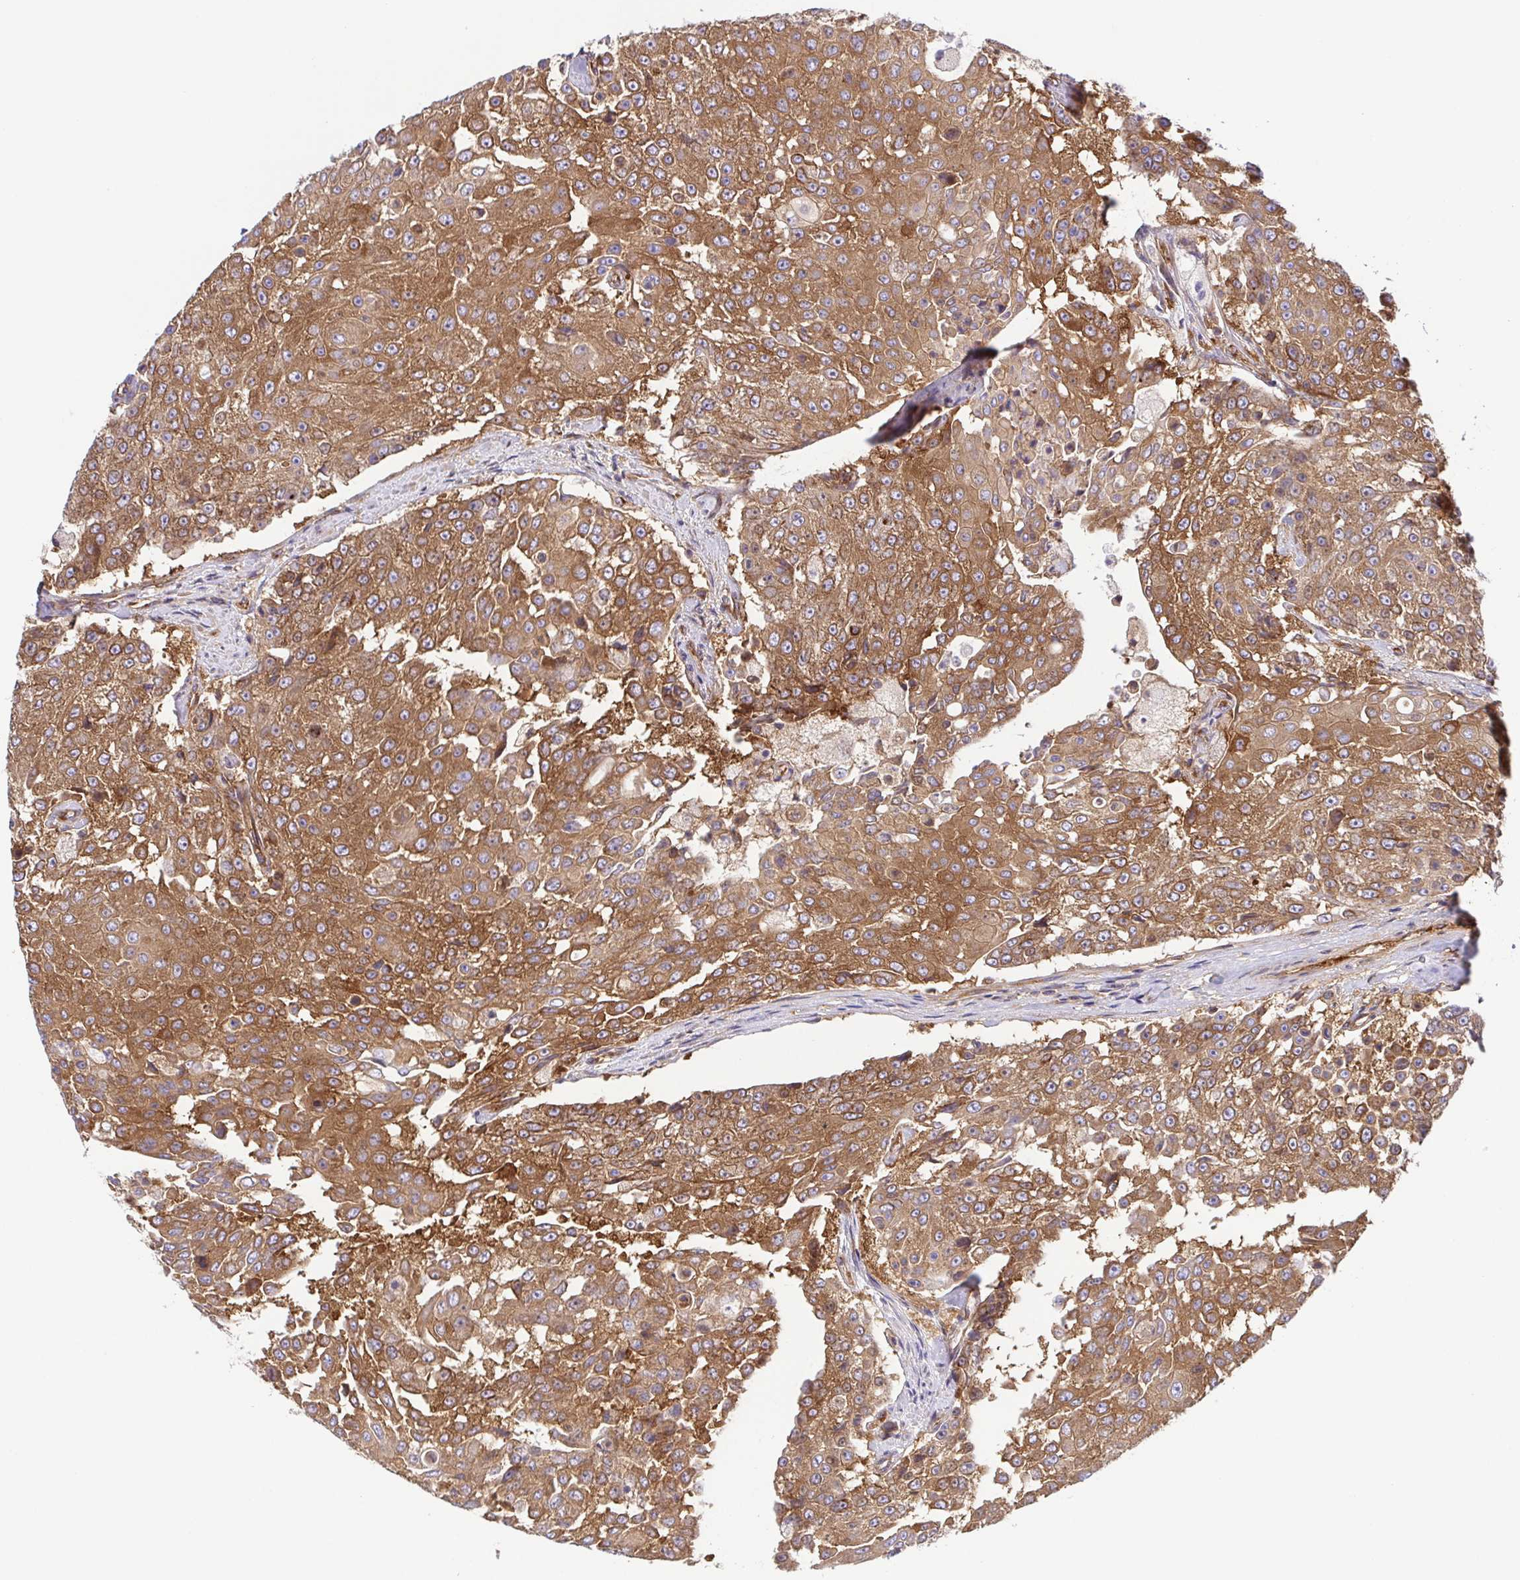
{"staining": {"intensity": "moderate", "quantity": ">75%", "location": "cytoplasmic/membranous"}, "tissue": "urothelial cancer", "cell_type": "Tumor cells", "image_type": "cancer", "snomed": [{"axis": "morphology", "description": "Urothelial carcinoma, High grade"}, {"axis": "topography", "description": "Urinary bladder"}], "caption": "Immunohistochemistry (IHC) image of neoplastic tissue: urothelial cancer stained using IHC demonstrates medium levels of moderate protein expression localized specifically in the cytoplasmic/membranous of tumor cells, appearing as a cytoplasmic/membranous brown color.", "gene": "KIF5B", "patient": {"sex": "female", "age": 63}}